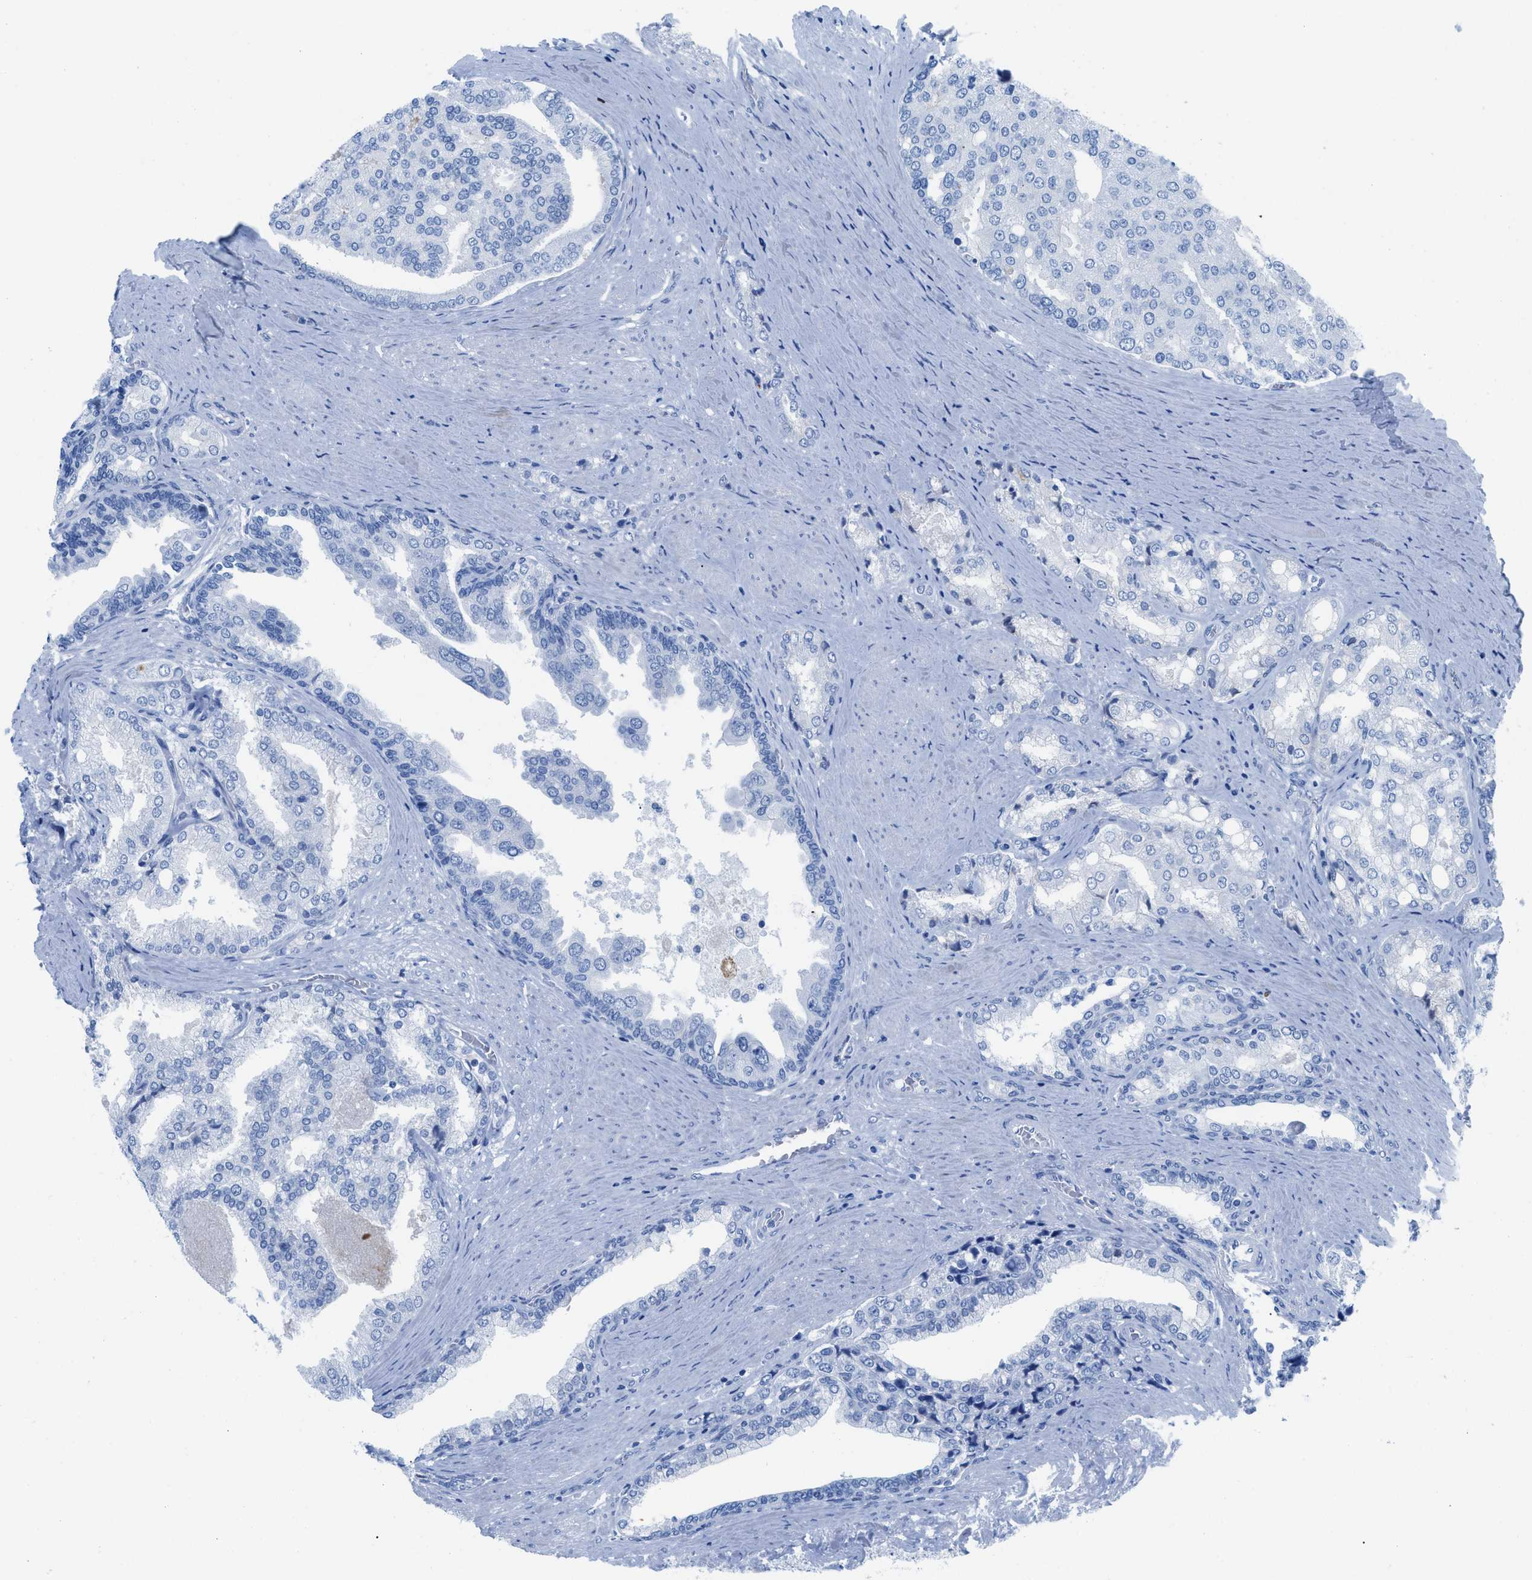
{"staining": {"intensity": "negative", "quantity": "none", "location": "none"}, "tissue": "prostate cancer", "cell_type": "Tumor cells", "image_type": "cancer", "snomed": [{"axis": "morphology", "description": "Adenocarcinoma, High grade"}, {"axis": "topography", "description": "Prostate"}], "caption": "The photomicrograph shows no staining of tumor cells in prostate cancer.", "gene": "TCL1A", "patient": {"sex": "male", "age": 50}}